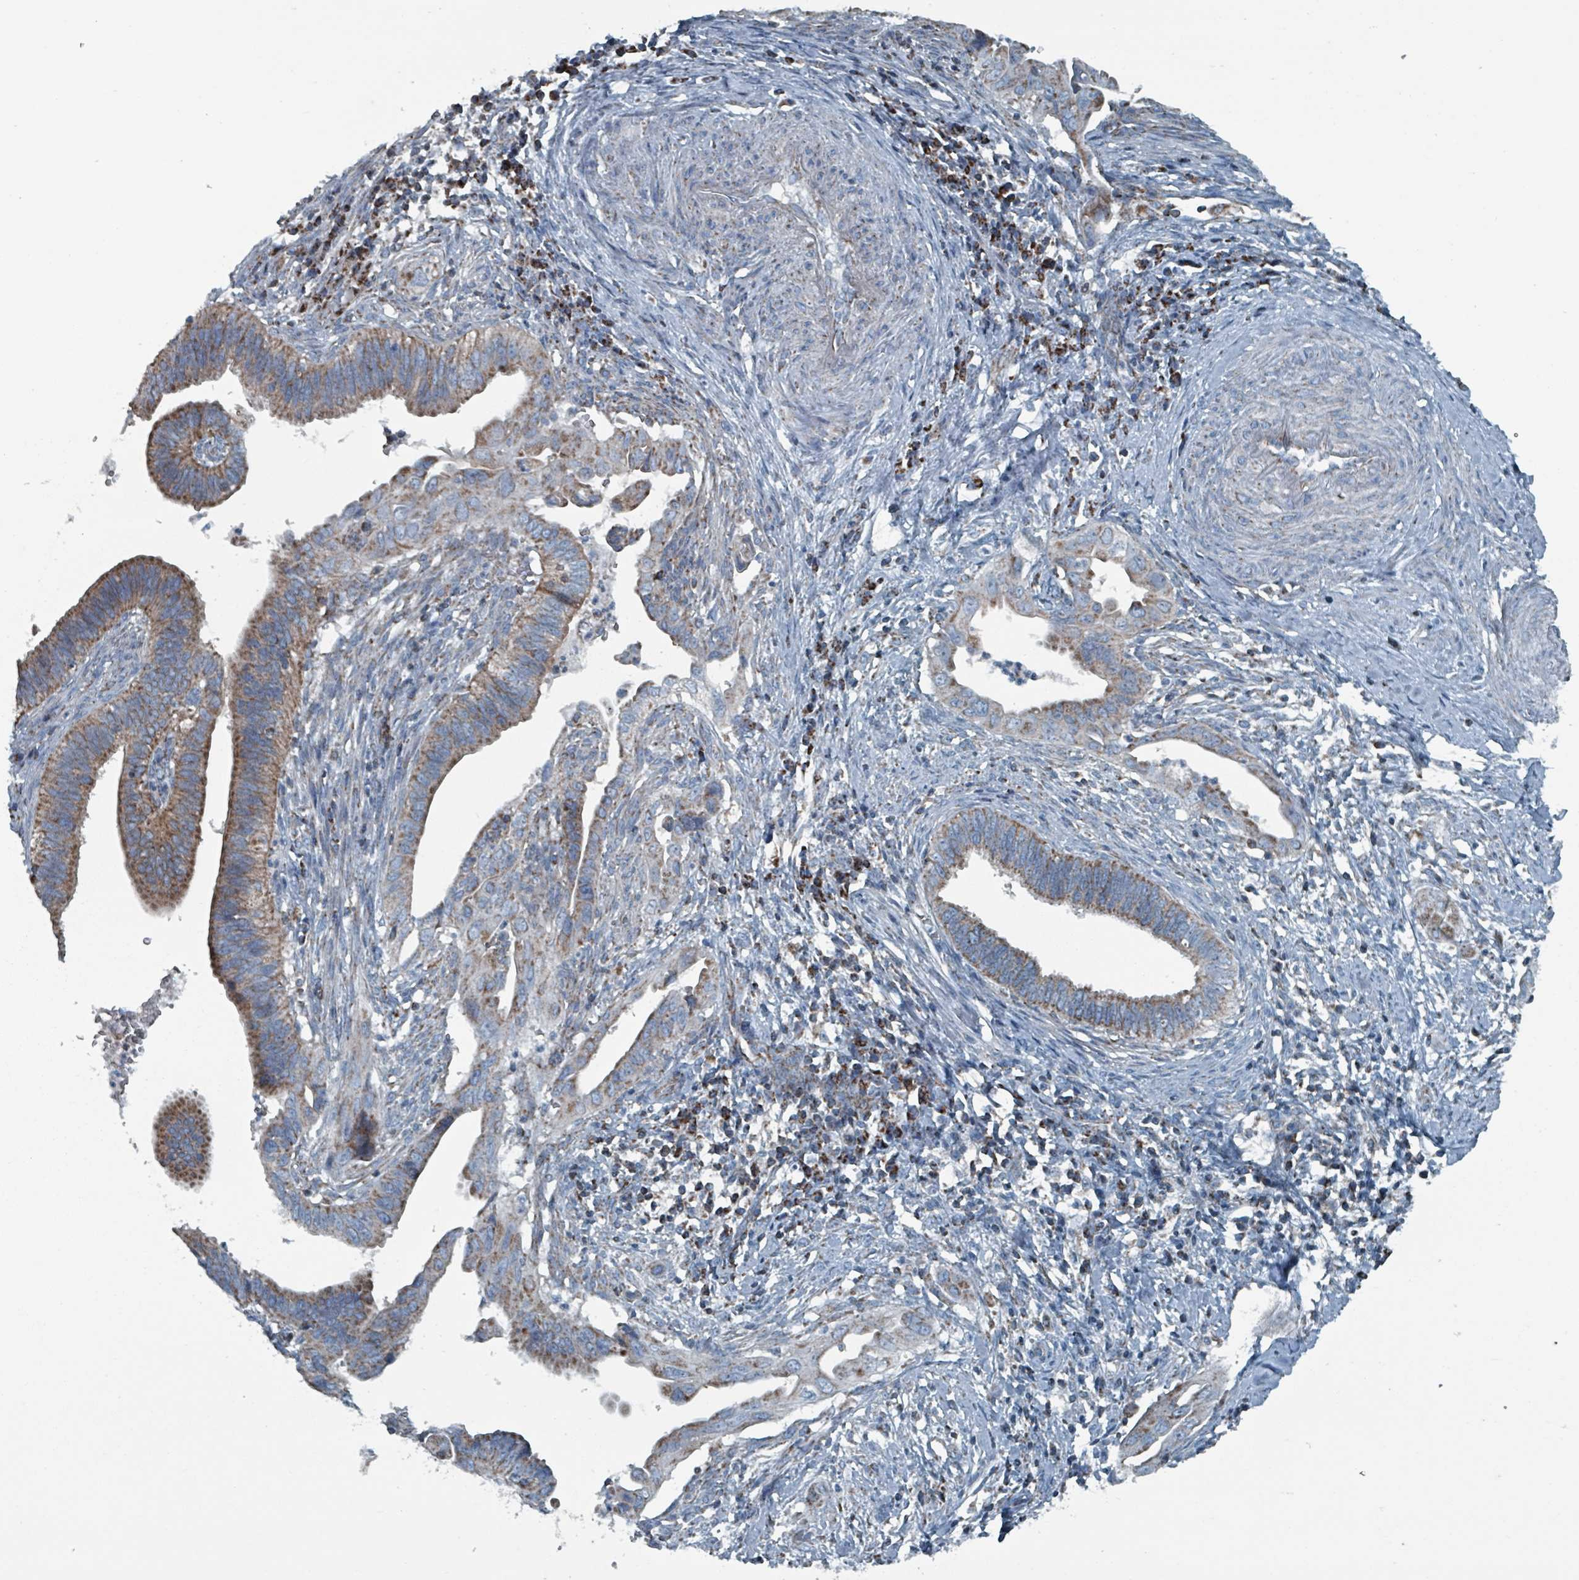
{"staining": {"intensity": "moderate", "quantity": ">75%", "location": "cytoplasmic/membranous"}, "tissue": "cervical cancer", "cell_type": "Tumor cells", "image_type": "cancer", "snomed": [{"axis": "morphology", "description": "Adenocarcinoma, NOS"}, {"axis": "topography", "description": "Cervix"}], "caption": "Immunohistochemical staining of human cervical cancer reveals medium levels of moderate cytoplasmic/membranous staining in about >75% of tumor cells.", "gene": "ABHD18", "patient": {"sex": "female", "age": 42}}